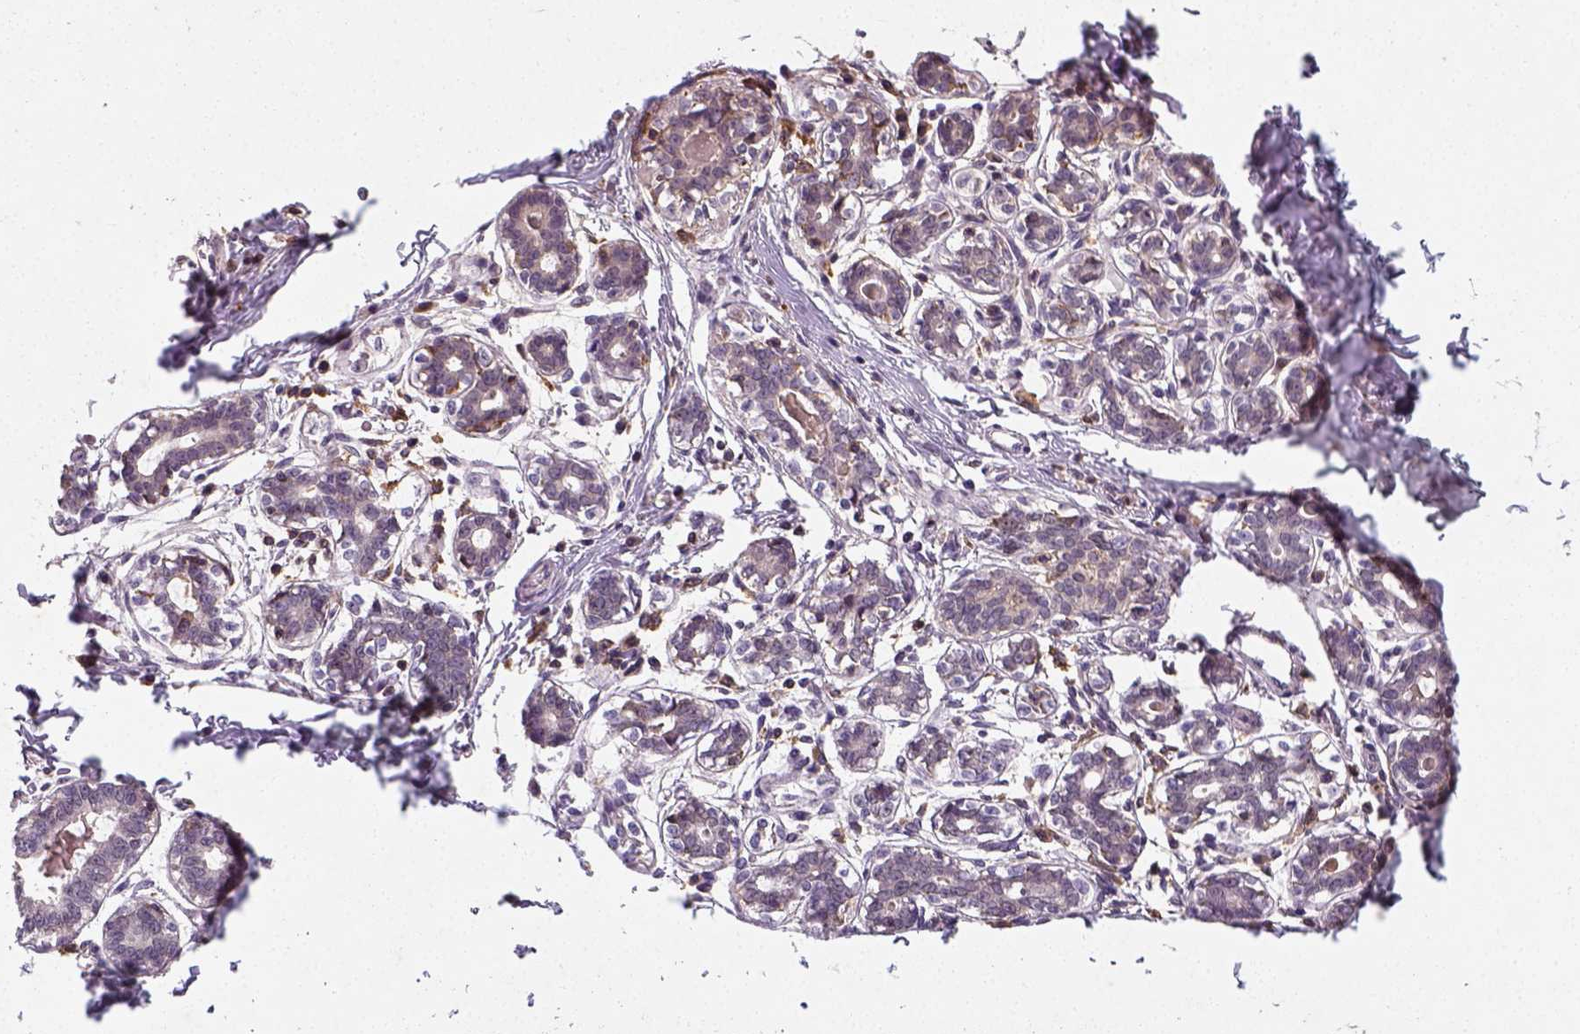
{"staining": {"intensity": "negative", "quantity": "none", "location": "none"}, "tissue": "breast", "cell_type": "Adipocytes", "image_type": "normal", "snomed": [{"axis": "morphology", "description": "Normal tissue, NOS"}, {"axis": "topography", "description": "Skin"}, {"axis": "topography", "description": "Breast"}], "caption": "This is an IHC histopathology image of benign human breast. There is no positivity in adipocytes.", "gene": "CAMKK1", "patient": {"sex": "female", "age": 43}}